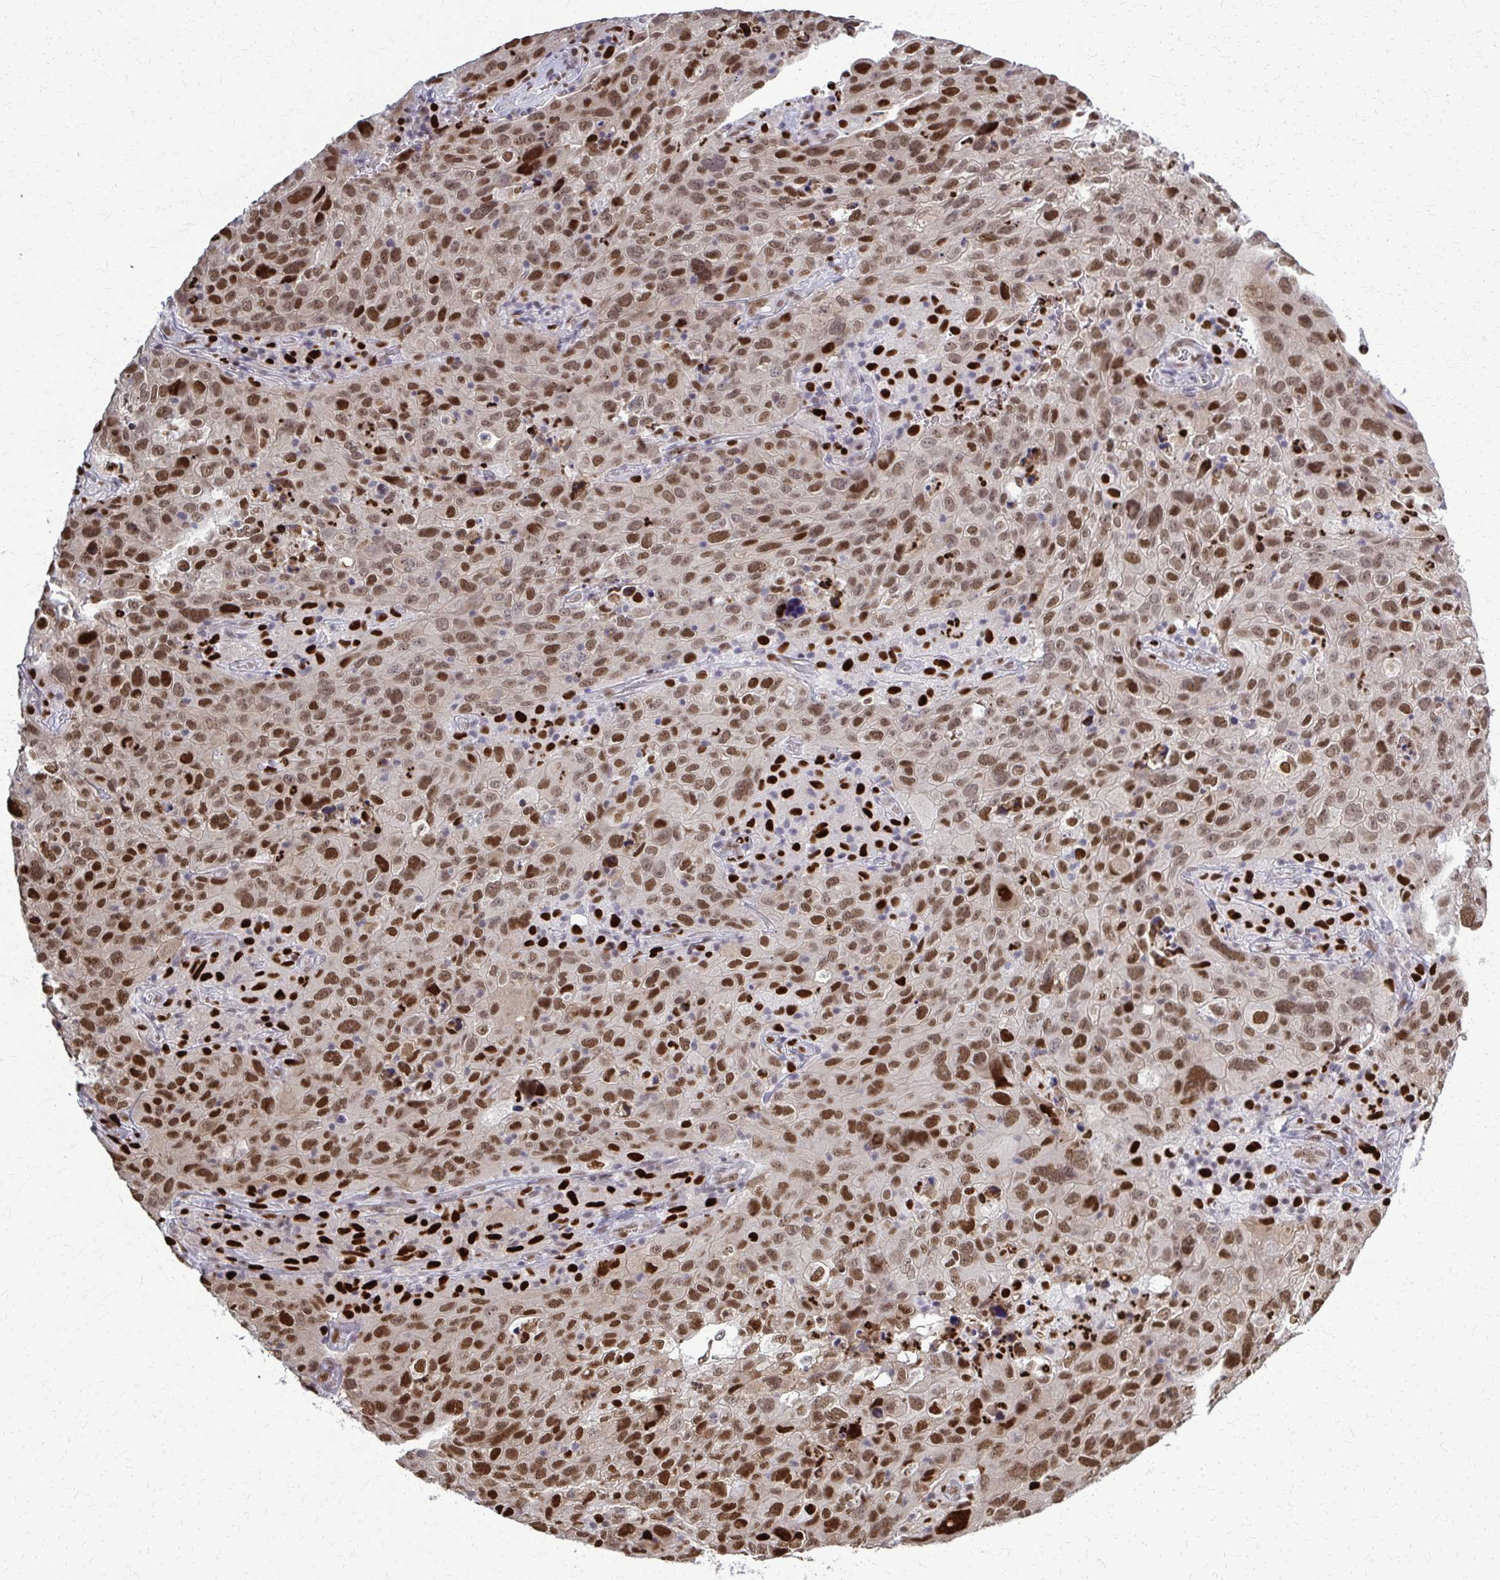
{"staining": {"intensity": "strong", "quantity": ">75%", "location": "nuclear"}, "tissue": "cervical cancer", "cell_type": "Tumor cells", "image_type": "cancer", "snomed": [{"axis": "morphology", "description": "Squamous cell carcinoma, NOS"}, {"axis": "topography", "description": "Cervix"}], "caption": "Protein staining demonstrates strong nuclear staining in about >75% of tumor cells in cervical squamous cell carcinoma. Immunohistochemistry stains the protein in brown and the nuclei are stained blue.", "gene": "ZNF559", "patient": {"sex": "female", "age": 44}}